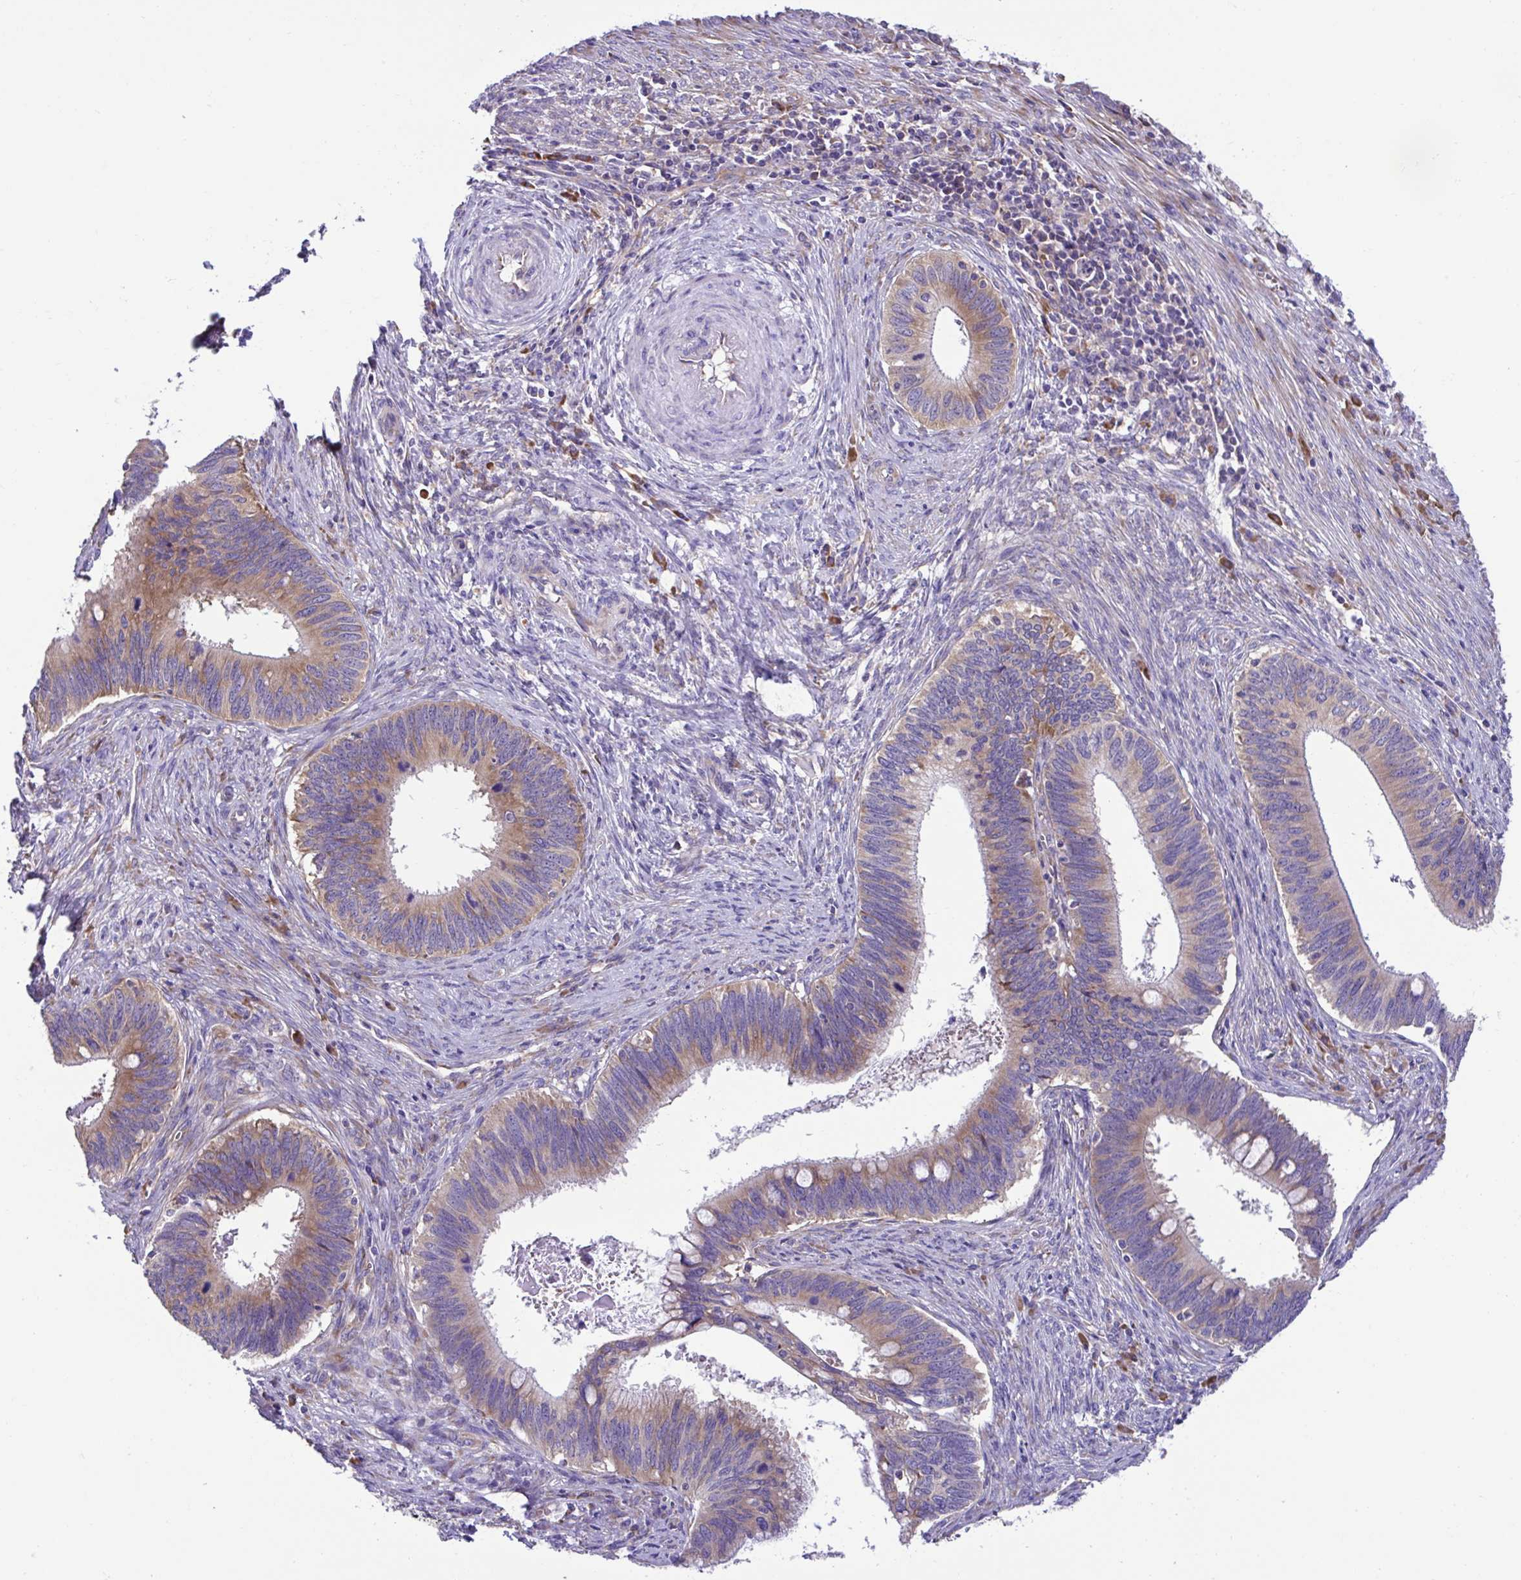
{"staining": {"intensity": "moderate", "quantity": "25%-75%", "location": "cytoplasmic/membranous"}, "tissue": "cervical cancer", "cell_type": "Tumor cells", "image_type": "cancer", "snomed": [{"axis": "morphology", "description": "Adenocarcinoma, NOS"}, {"axis": "topography", "description": "Cervix"}], "caption": "IHC of human cervical adenocarcinoma reveals medium levels of moderate cytoplasmic/membranous staining in approximately 25%-75% of tumor cells.", "gene": "RPL7", "patient": {"sex": "female", "age": 42}}